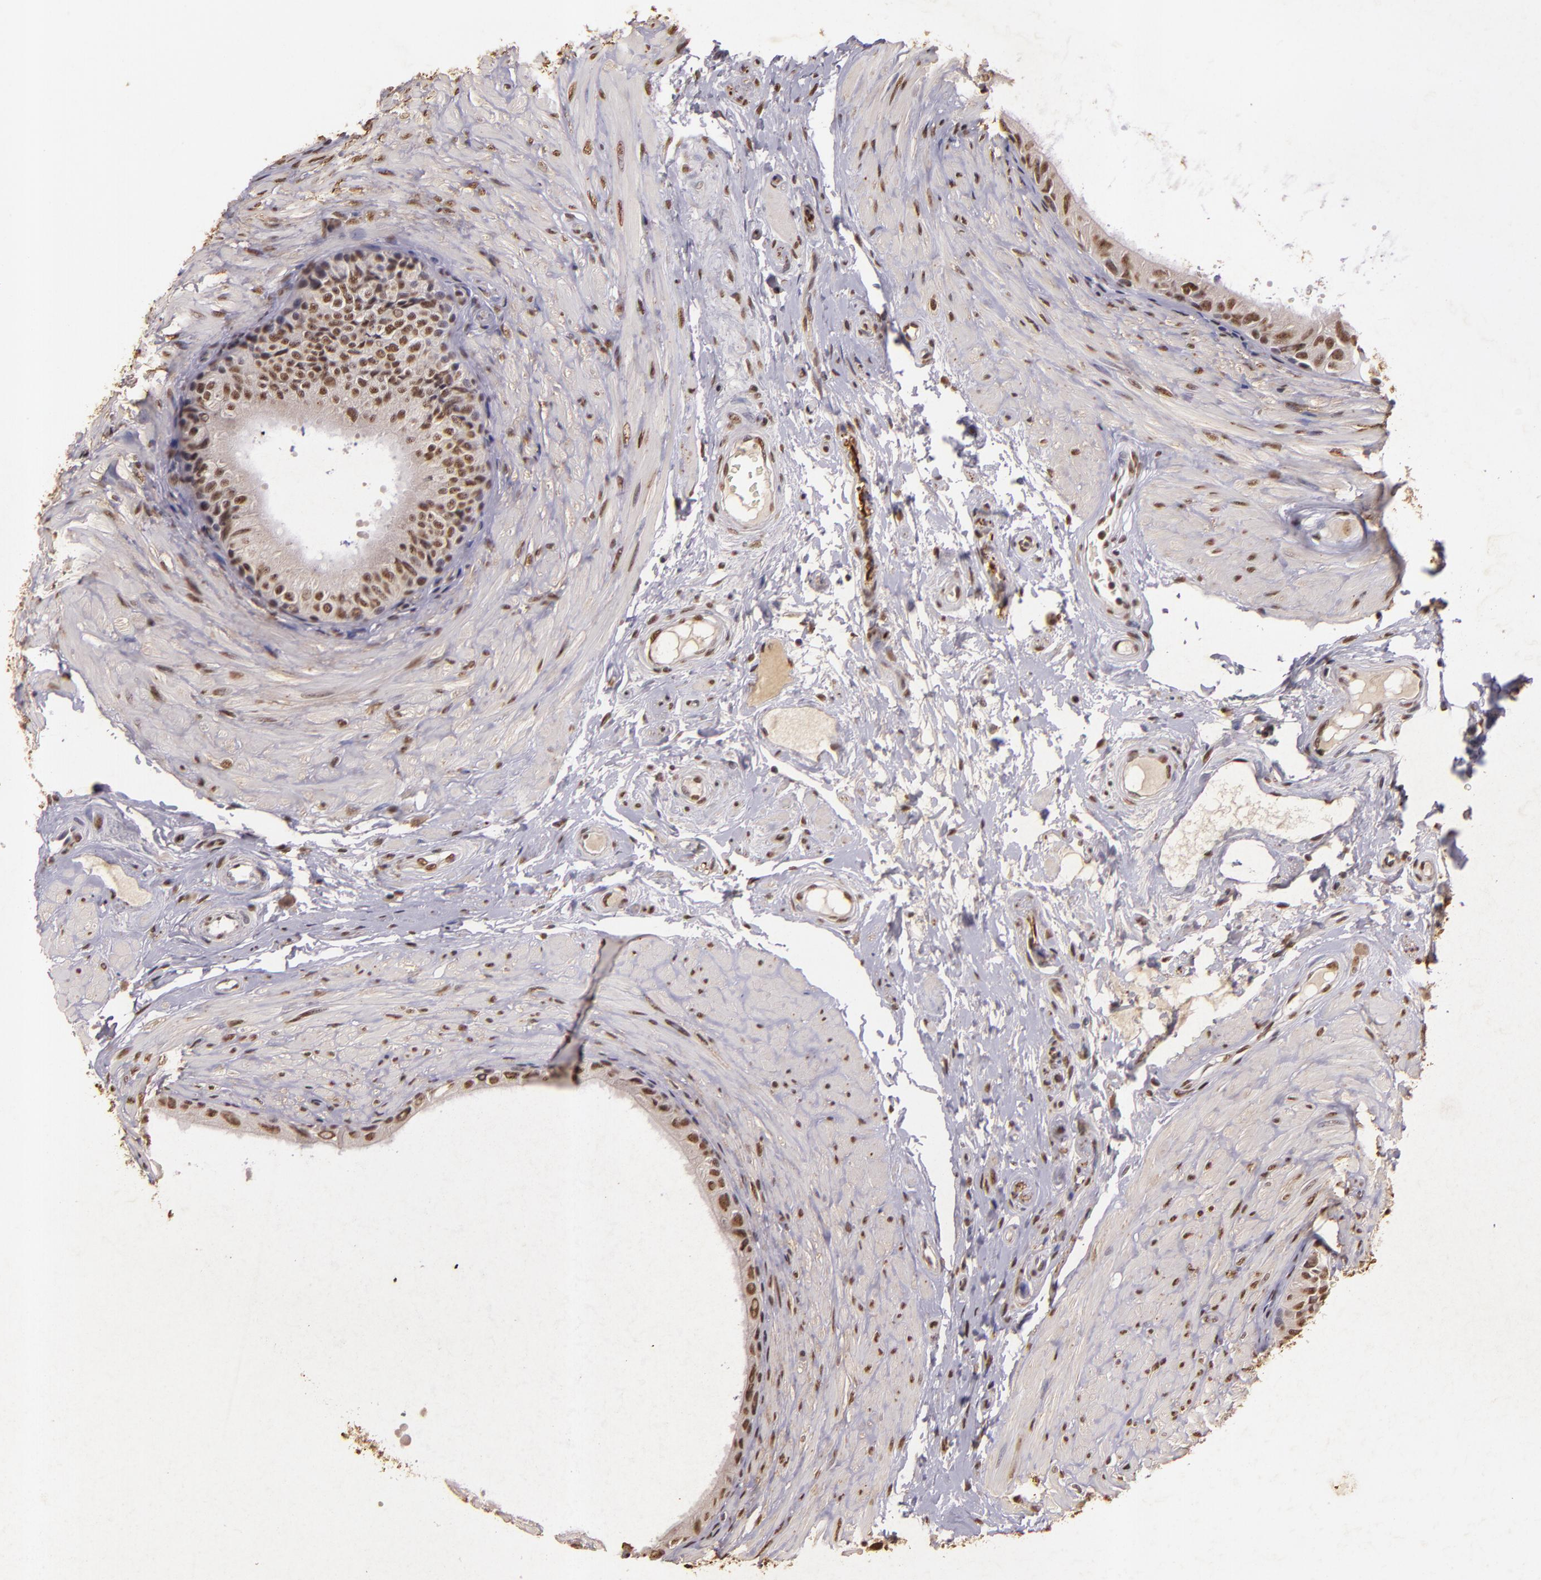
{"staining": {"intensity": "moderate", "quantity": ">75%", "location": "nuclear"}, "tissue": "epididymis", "cell_type": "Glandular cells", "image_type": "normal", "snomed": [{"axis": "morphology", "description": "Normal tissue, NOS"}, {"axis": "topography", "description": "Epididymis"}], "caption": "Benign epididymis reveals moderate nuclear expression in approximately >75% of glandular cells, visualized by immunohistochemistry.", "gene": "CBX3", "patient": {"sex": "male", "age": 68}}